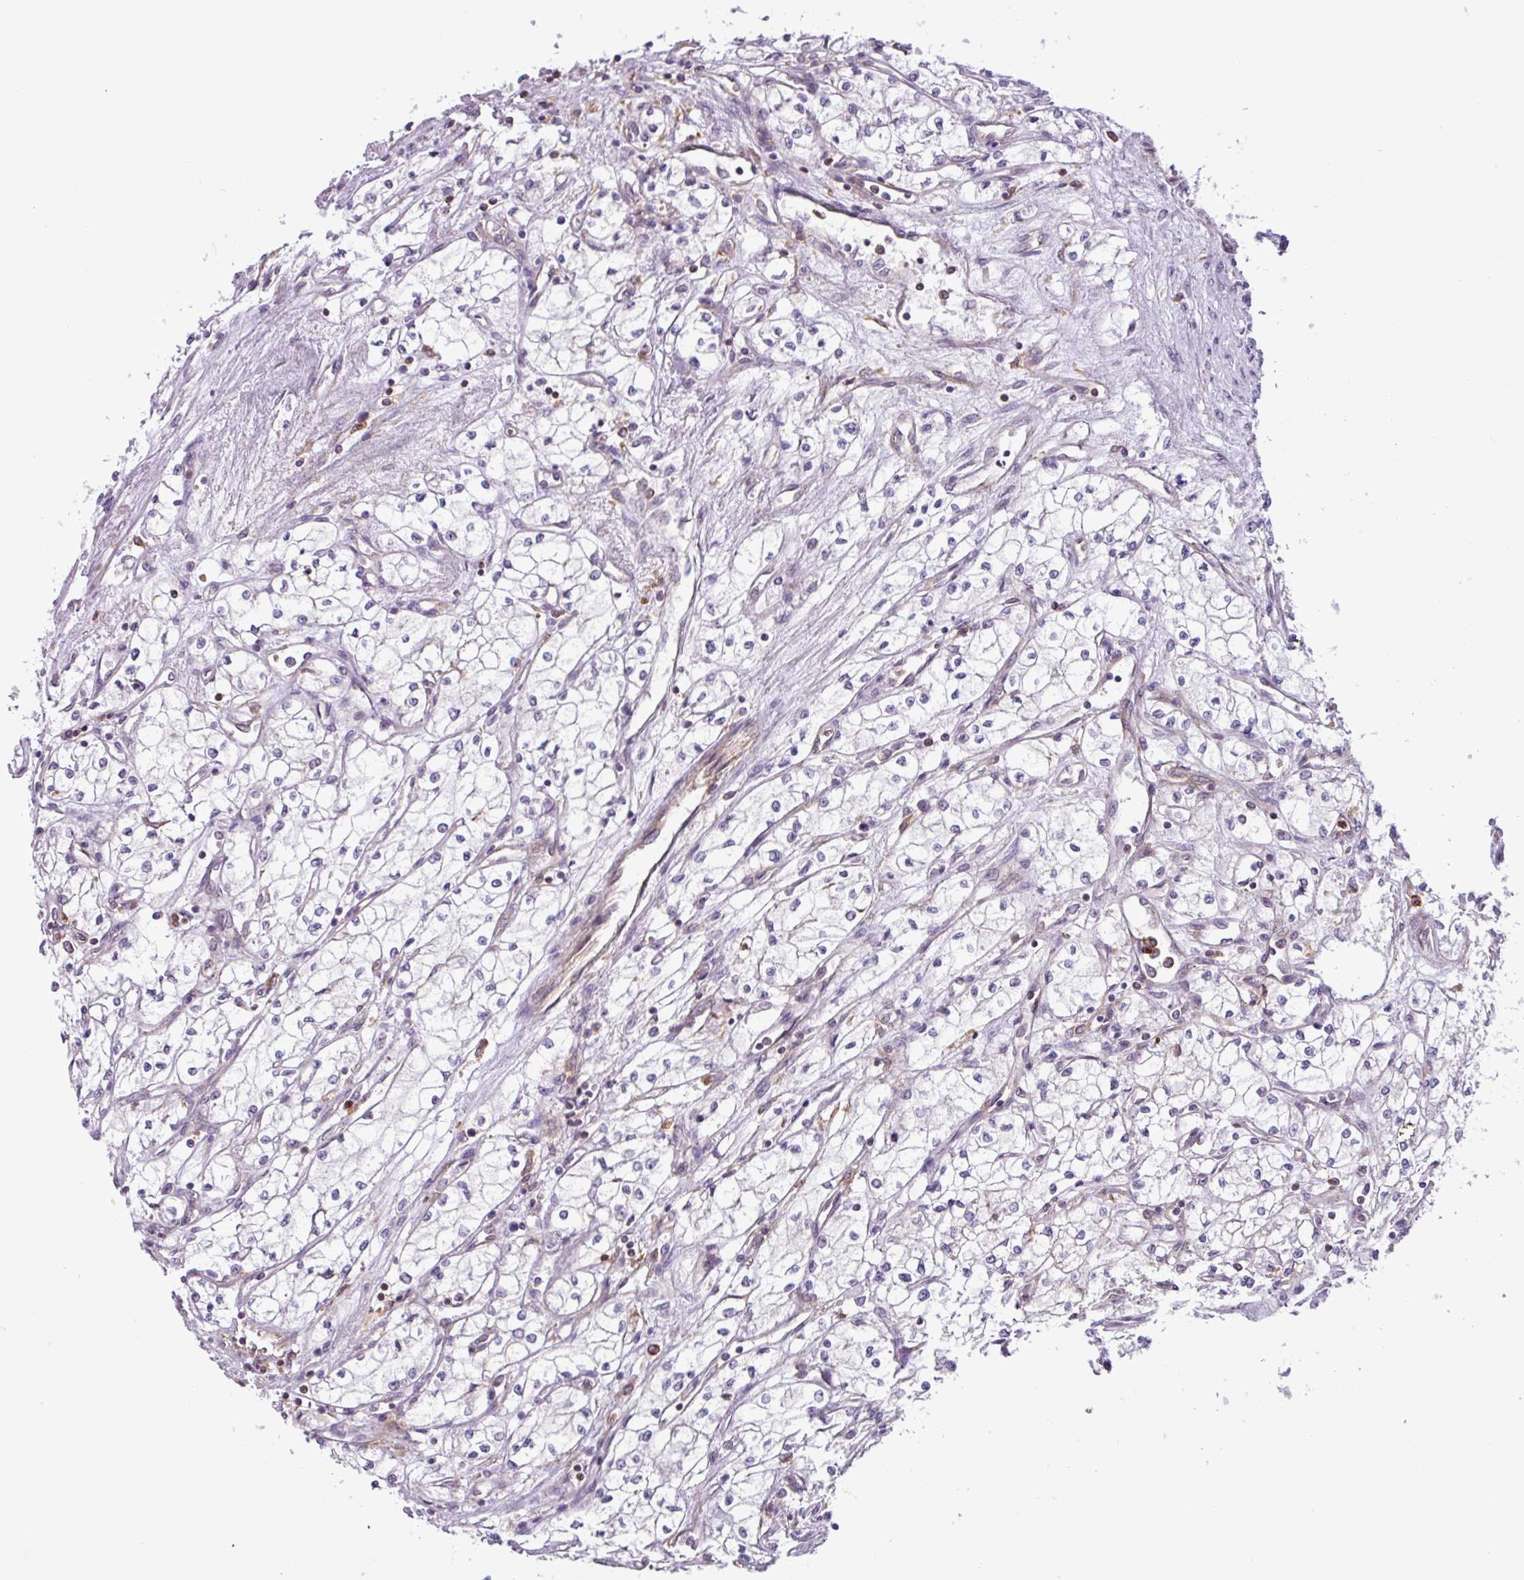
{"staining": {"intensity": "negative", "quantity": "none", "location": "none"}, "tissue": "renal cancer", "cell_type": "Tumor cells", "image_type": "cancer", "snomed": [{"axis": "morphology", "description": "Adenocarcinoma, NOS"}, {"axis": "topography", "description": "Kidney"}], "caption": "This is an immunohistochemistry (IHC) image of adenocarcinoma (renal). There is no positivity in tumor cells.", "gene": "ACTR3", "patient": {"sex": "male", "age": 59}}